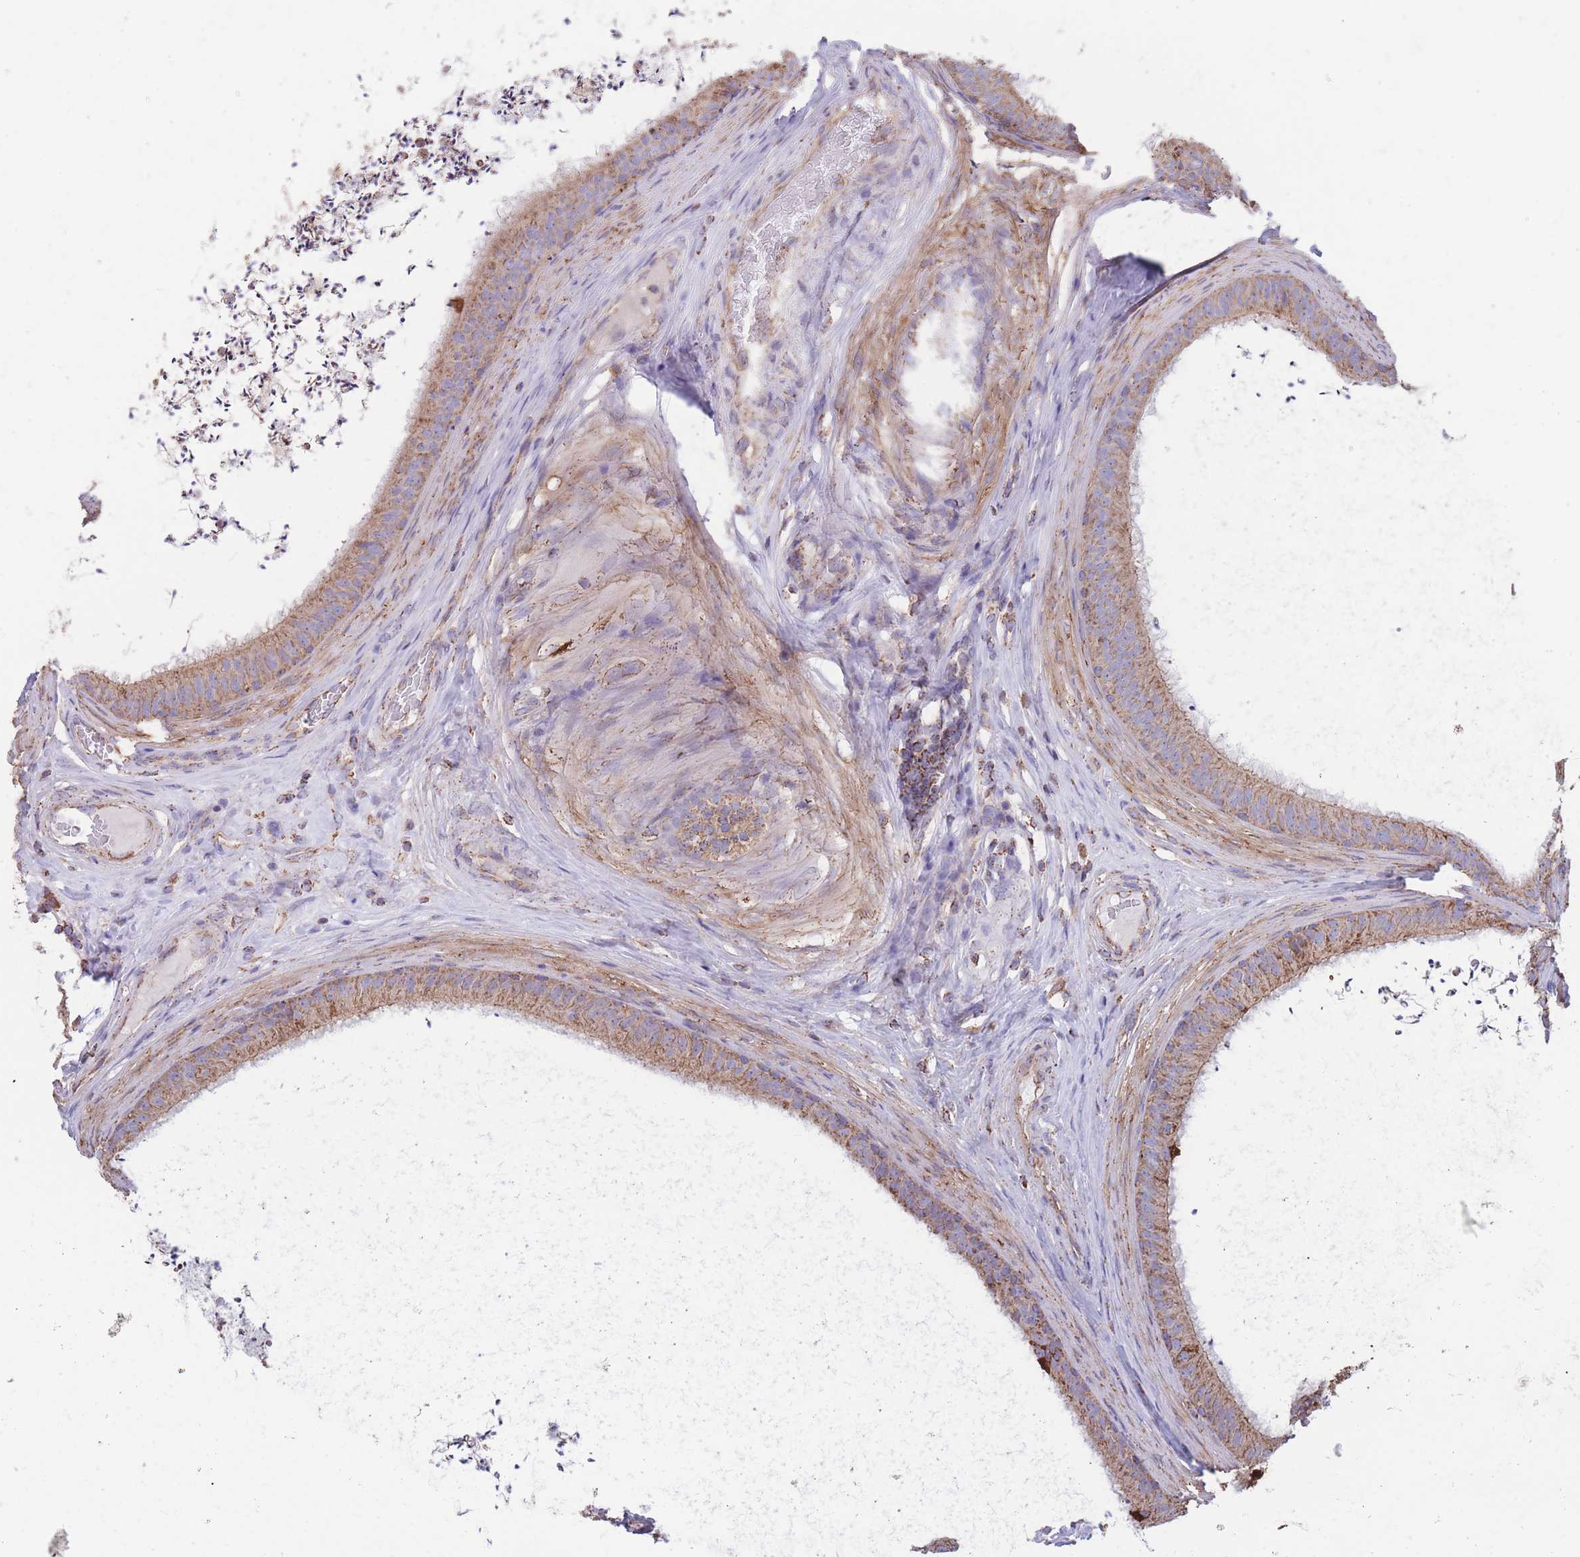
{"staining": {"intensity": "moderate", "quantity": "25%-75%", "location": "cytoplasmic/membranous"}, "tissue": "epididymis", "cell_type": "Glandular cells", "image_type": "normal", "snomed": [{"axis": "morphology", "description": "Normal tissue, NOS"}, {"axis": "topography", "description": "Testis"}, {"axis": "topography", "description": "Epididymis"}], "caption": "Immunohistochemistry (IHC) histopathology image of unremarkable epididymis: epididymis stained using immunohistochemistry displays medium levels of moderate protein expression localized specifically in the cytoplasmic/membranous of glandular cells, appearing as a cytoplasmic/membranous brown color.", "gene": "FKBP8", "patient": {"sex": "male", "age": 41}}